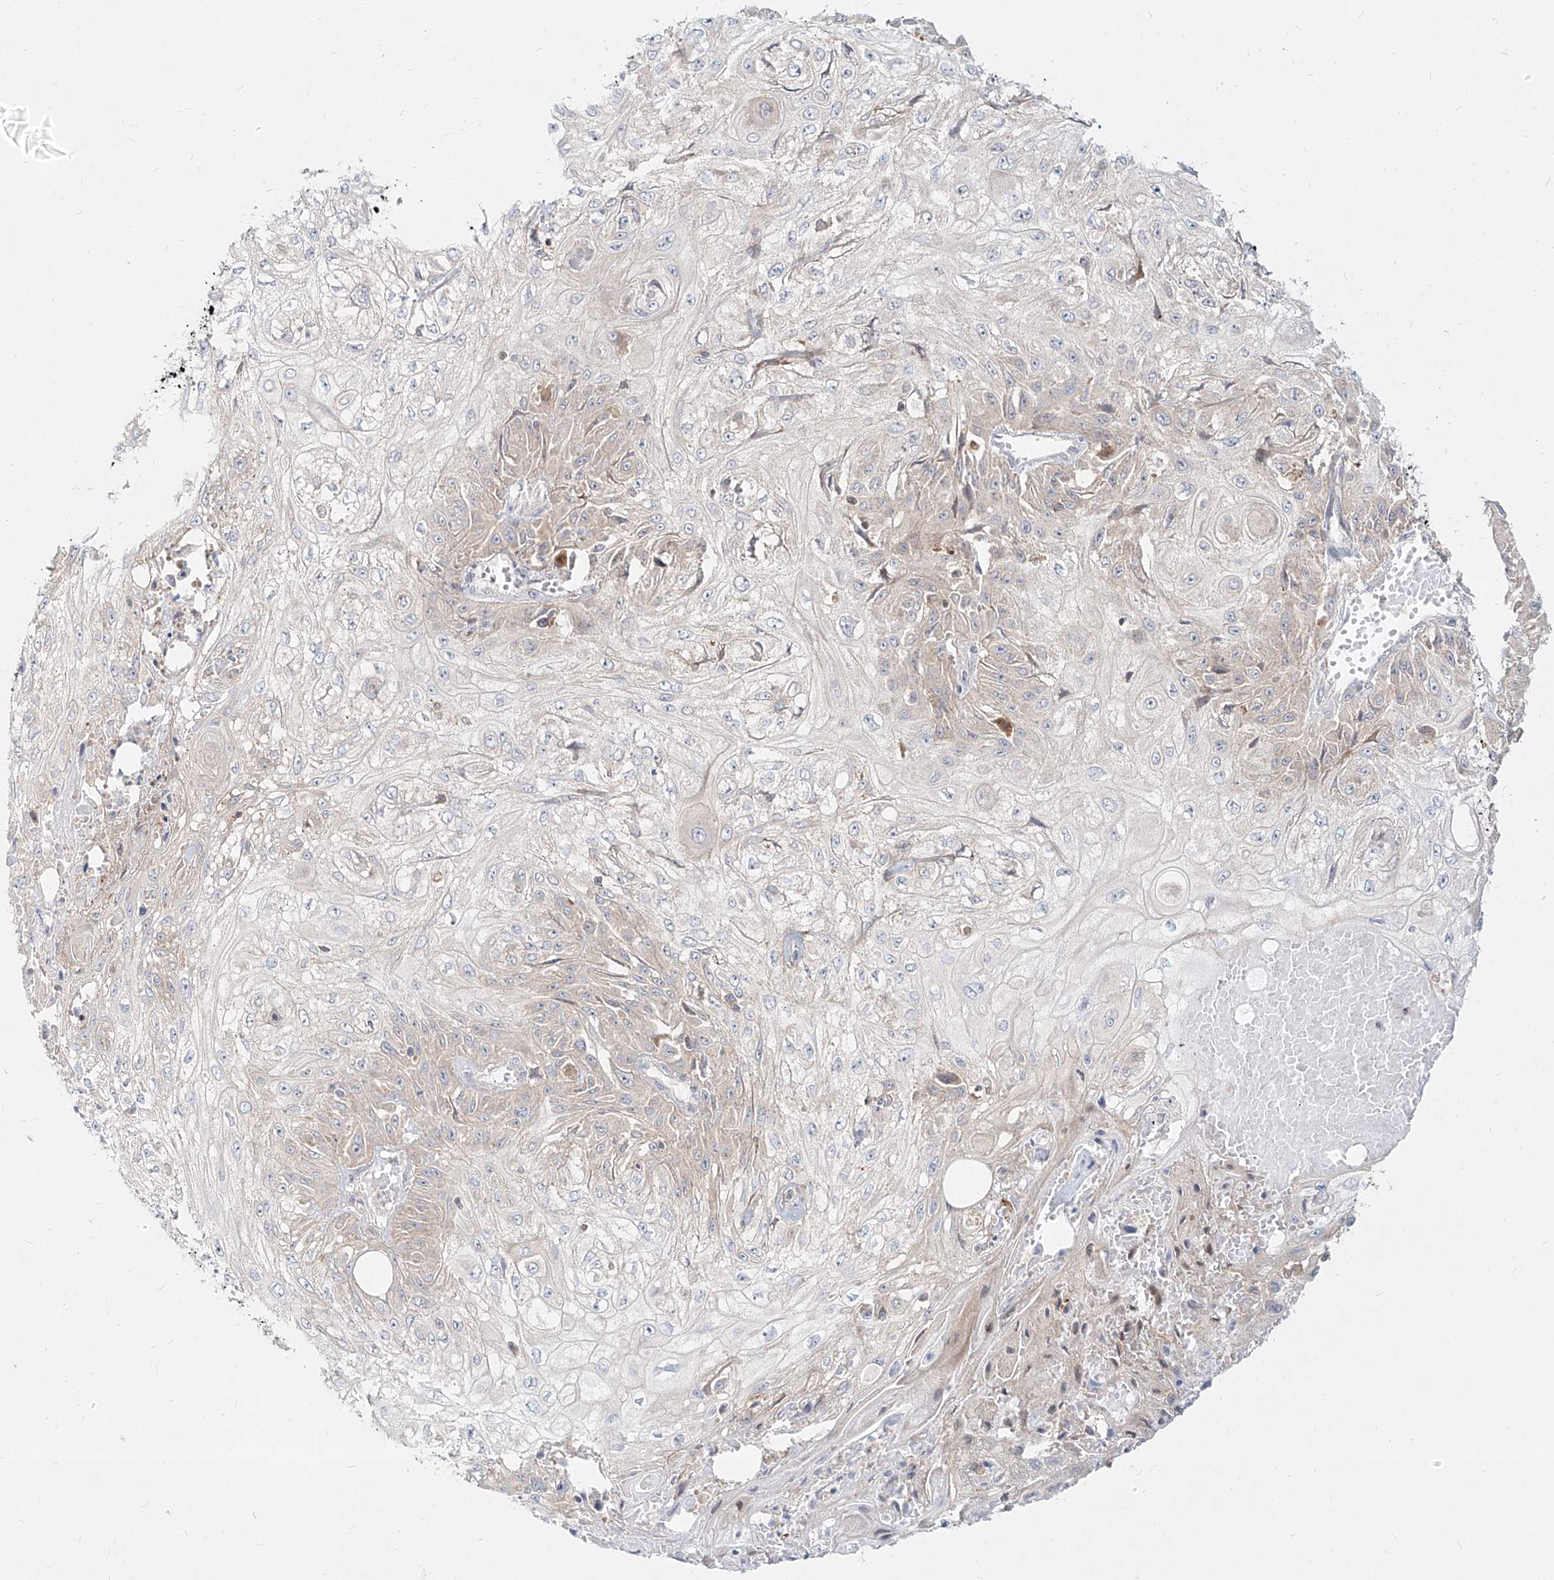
{"staining": {"intensity": "negative", "quantity": "none", "location": "none"}, "tissue": "skin cancer", "cell_type": "Tumor cells", "image_type": "cancer", "snomed": [{"axis": "morphology", "description": "Squamous cell carcinoma, NOS"}, {"axis": "morphology", "description": "Squamous cell carcinoma, metastatic, NOS"}, {"axis": "topography", "description": "Skin"}, {"axis": "topography", "description": "Lymph node"}], "caption": "IHC of human skin metastatic squamous cell carcinoma displays no positivity in tumor cells.", "gene": "SLC2A12", "patient": {"sex": "male", "age": 75}}